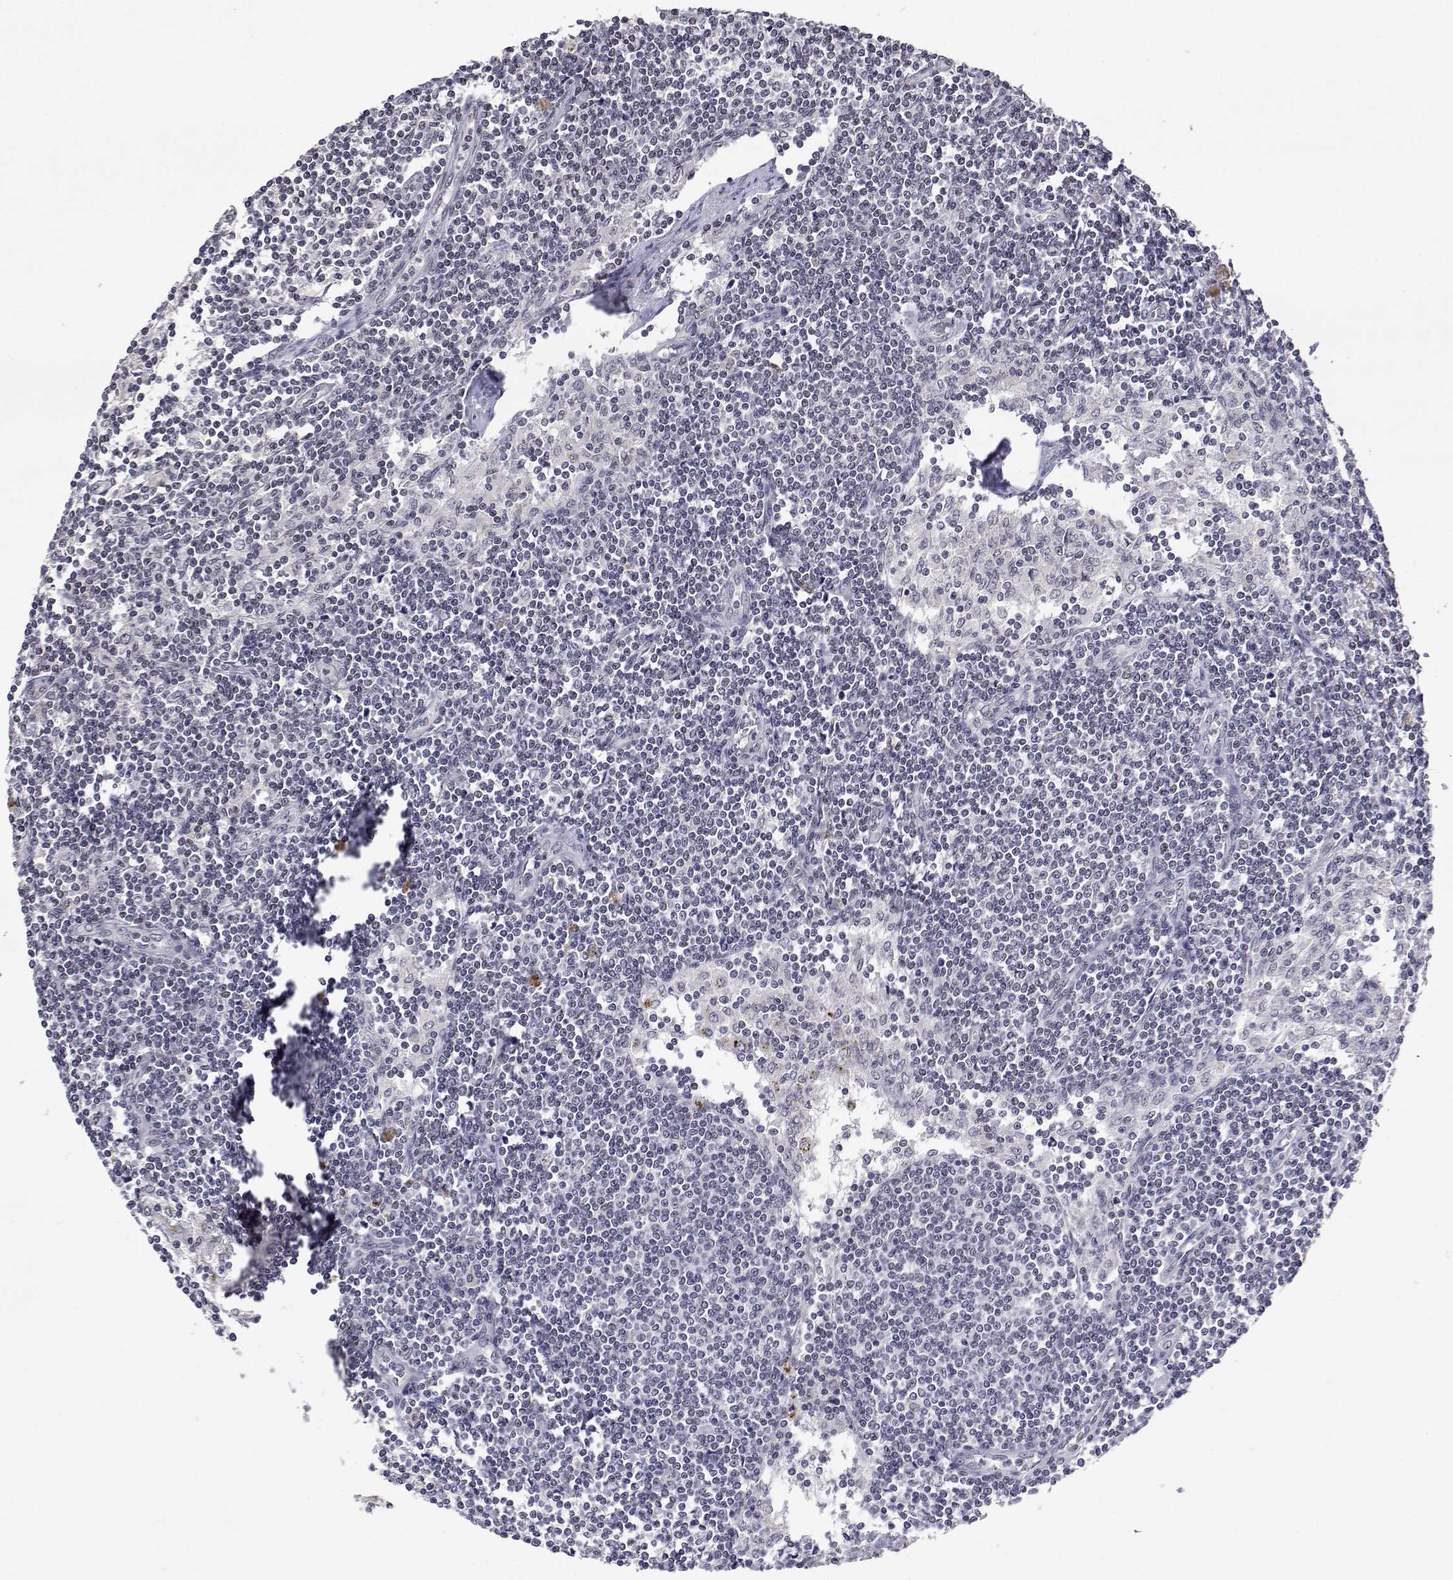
{"staining": {"intensity": "negative", "quantity": "none", "location": "none"}, "tissue": "lymph node", "cell_type": "Germinal center cells", "image_type": "normal", "snomed": [{"axis": "morphology", "description": "Normal tissue, NOS"}, {"axis": "topography", "description": "Lymph node"}], "caption": "Immunohistochemistry micrograph of benign lymph node stained for a protein (brown), which exhibits no positivity in germinal center cells.", "gene": "XPC", "patient": {"sex": "female", "age": 69}}